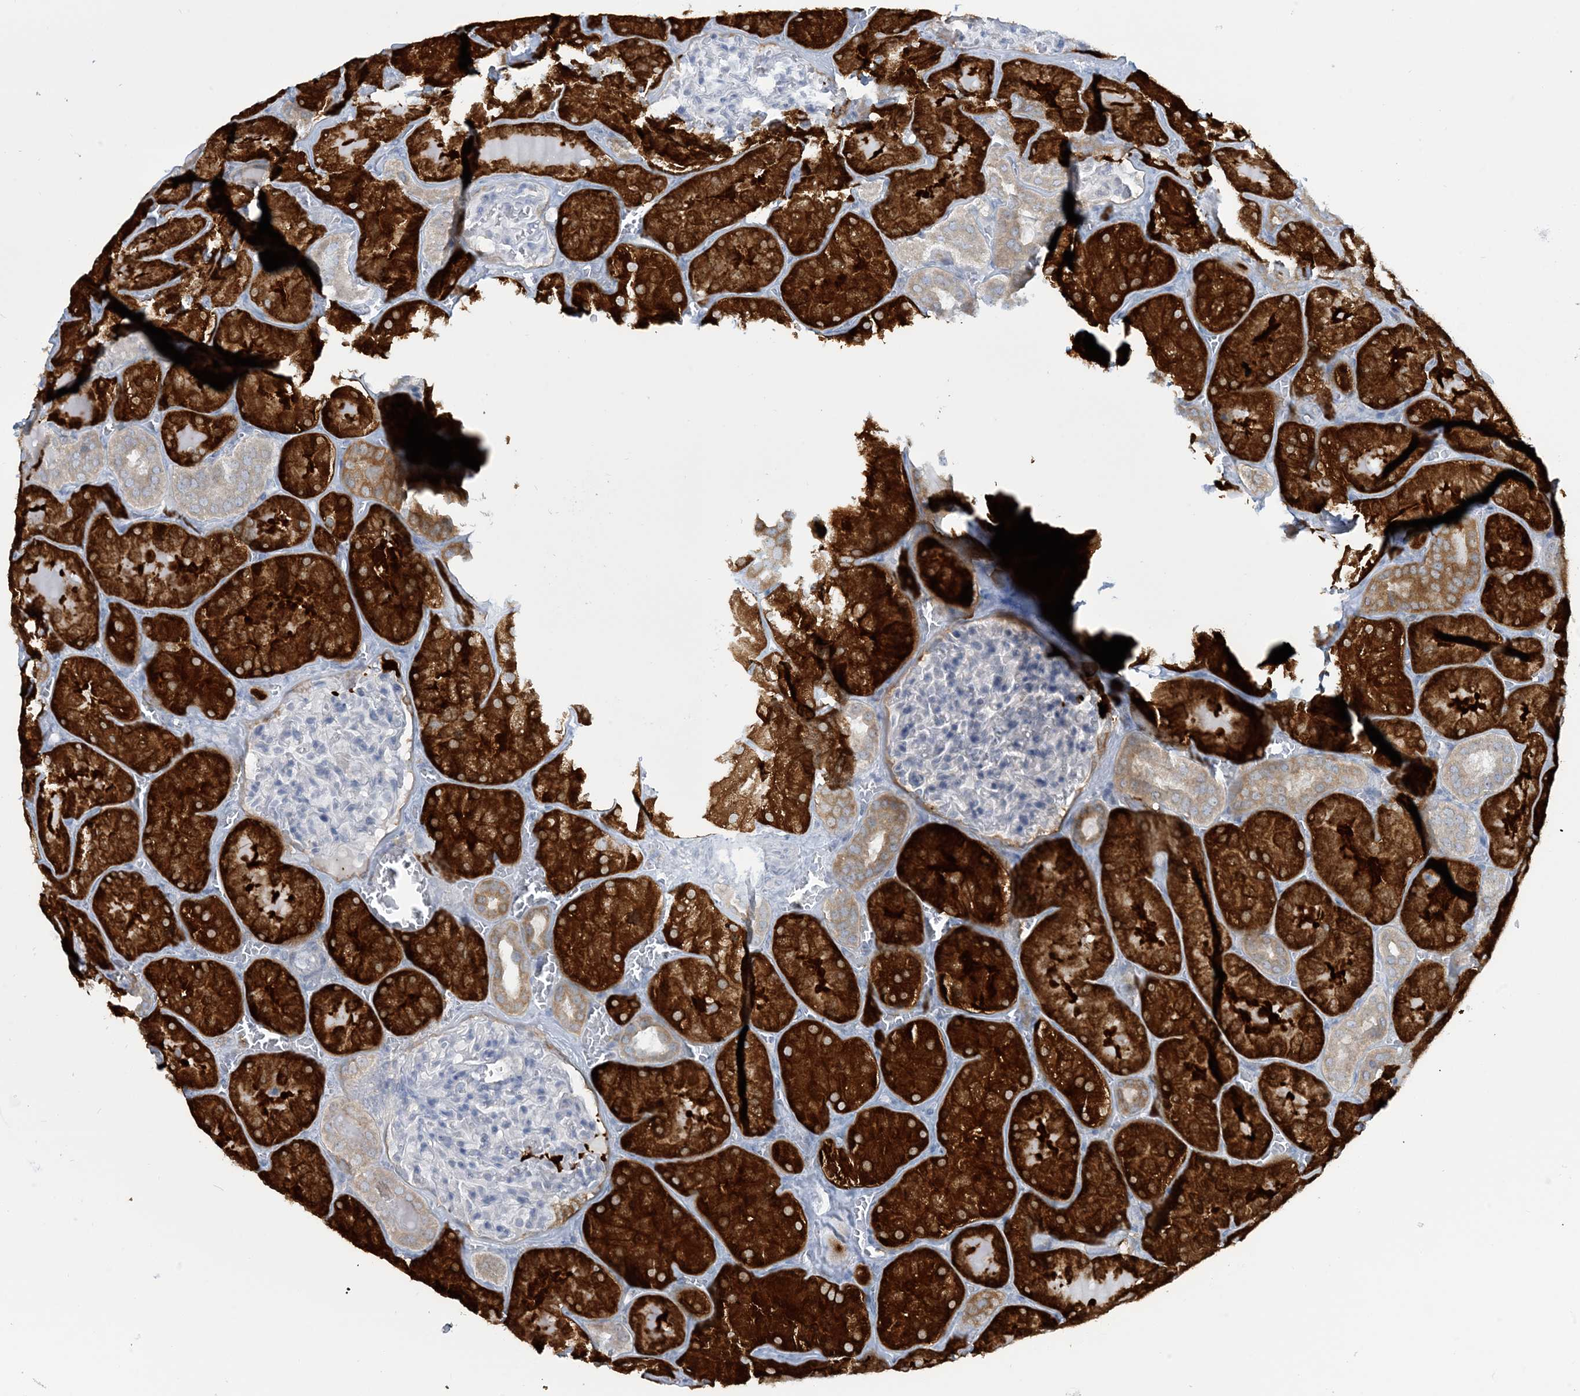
{"staining": {"intensity": "weak", "quantity": "<25%", "location": "cytoplasmic/membranous"}, "tissue": "kidney", "cell_type": "Cells in glomeruli", "image_type": "normal", "snomed": [{"axis": "morphology", "description": "Normal tissue, NOS"}, {"axis": "topography", "description": "Kidney"}], "caption": "The histopathology image displays no staining of cells in glomeruli in unremarkable kidney.", "gene": "MRPS18A", "patient": {"sex": "male", "age": 28}}